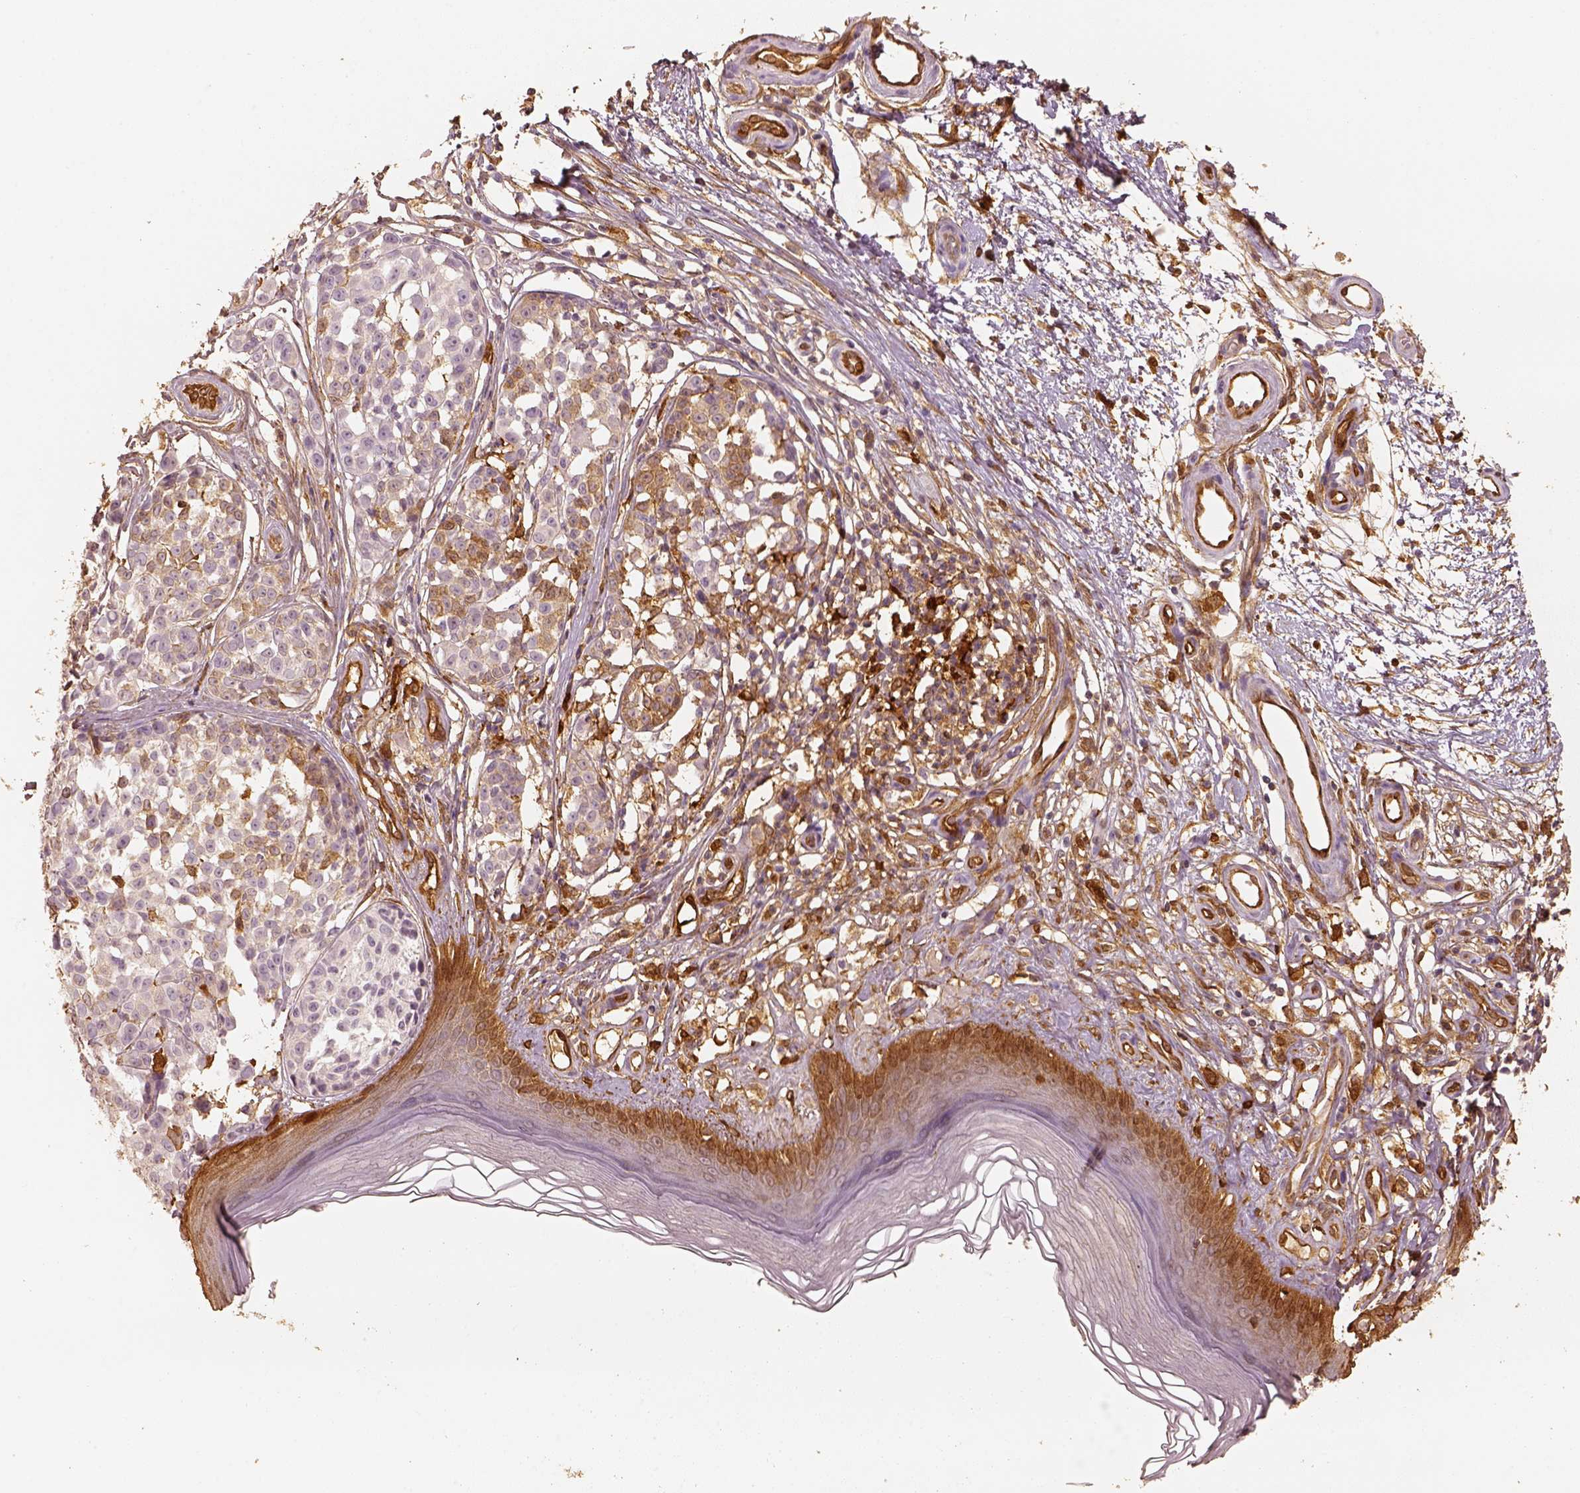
{"staining": {"intensity": "moderate", "quantity": "25%-75%", "location": "cytoplasmic/membranous"}, "tissue": "melanoma", "cell_type": "Tumor cells", "image_type": "cancer", "snomed": [{"axis": "morphology", "description": "Malignant melanoma, NOS"}, {"axis": "topography", "description": "Skin"}], "caption": "Protein staining shows moderate cytoplasmic/membranous positivity in about 25%-75% of tumor cells in malignant melanoma.", "gene": "FSCN1", "patient": {"sex": "female", "age": 90}}